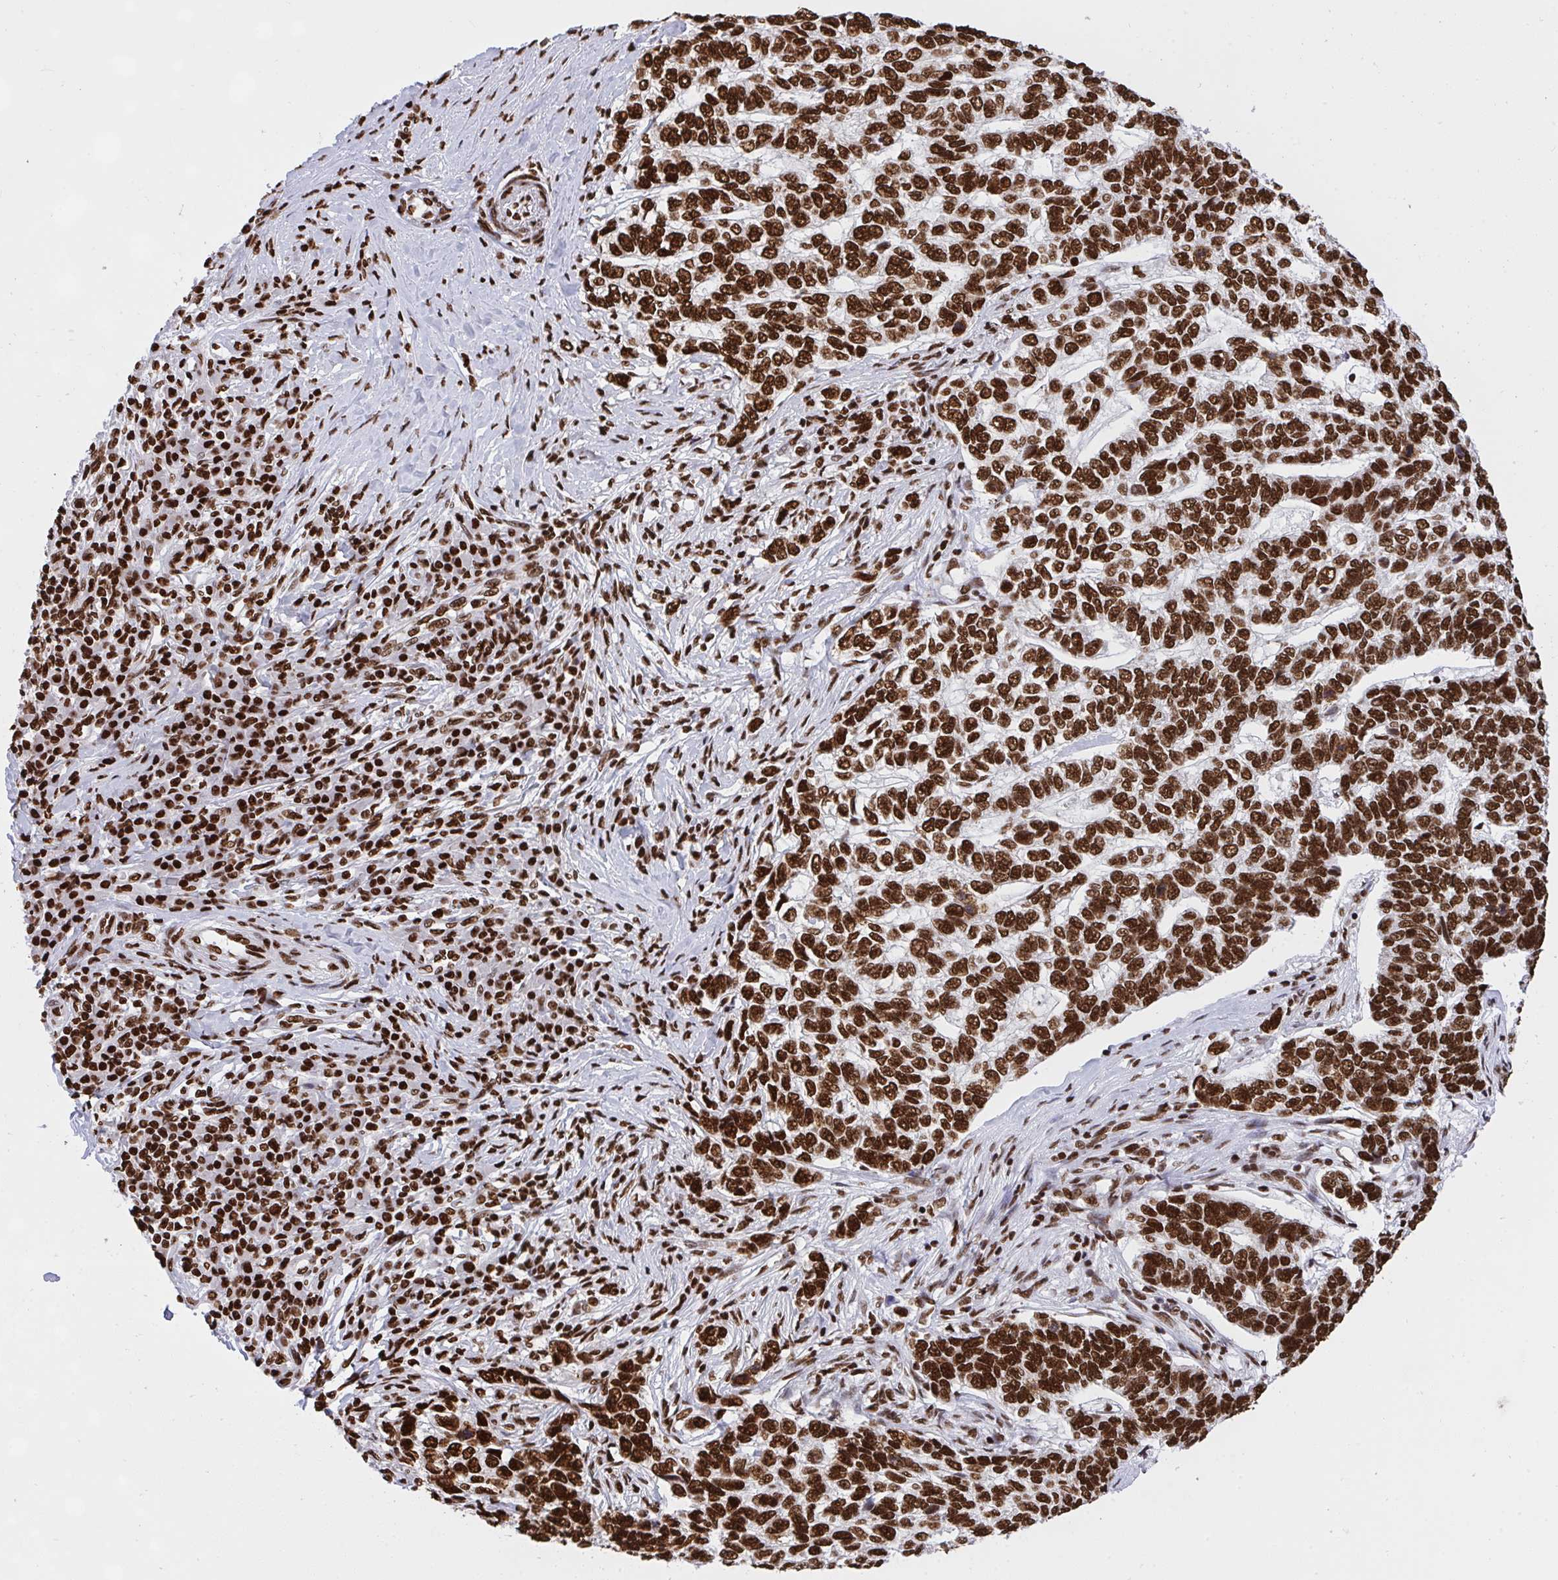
{"staining": {"intensity": "strong", "quantity": ">75%", "location": "nuclear"}, "tissue": "skin cancer", "cell_type": "Tumor cells", "image_type": "cancer", "snomed": [{"axis": "morphology", "description": "Basal cell carcinoma"}, {"axis": "topography", "description": "Skin"}], "caption": "Immunohistochemical staining of human skin cancer (basal cell carcinoma) exhibits strong nuclear protein expression in about >75% of tumor cells.", "gene": "HNRNPL", "patient": {"sex": "female", "age": 65}}